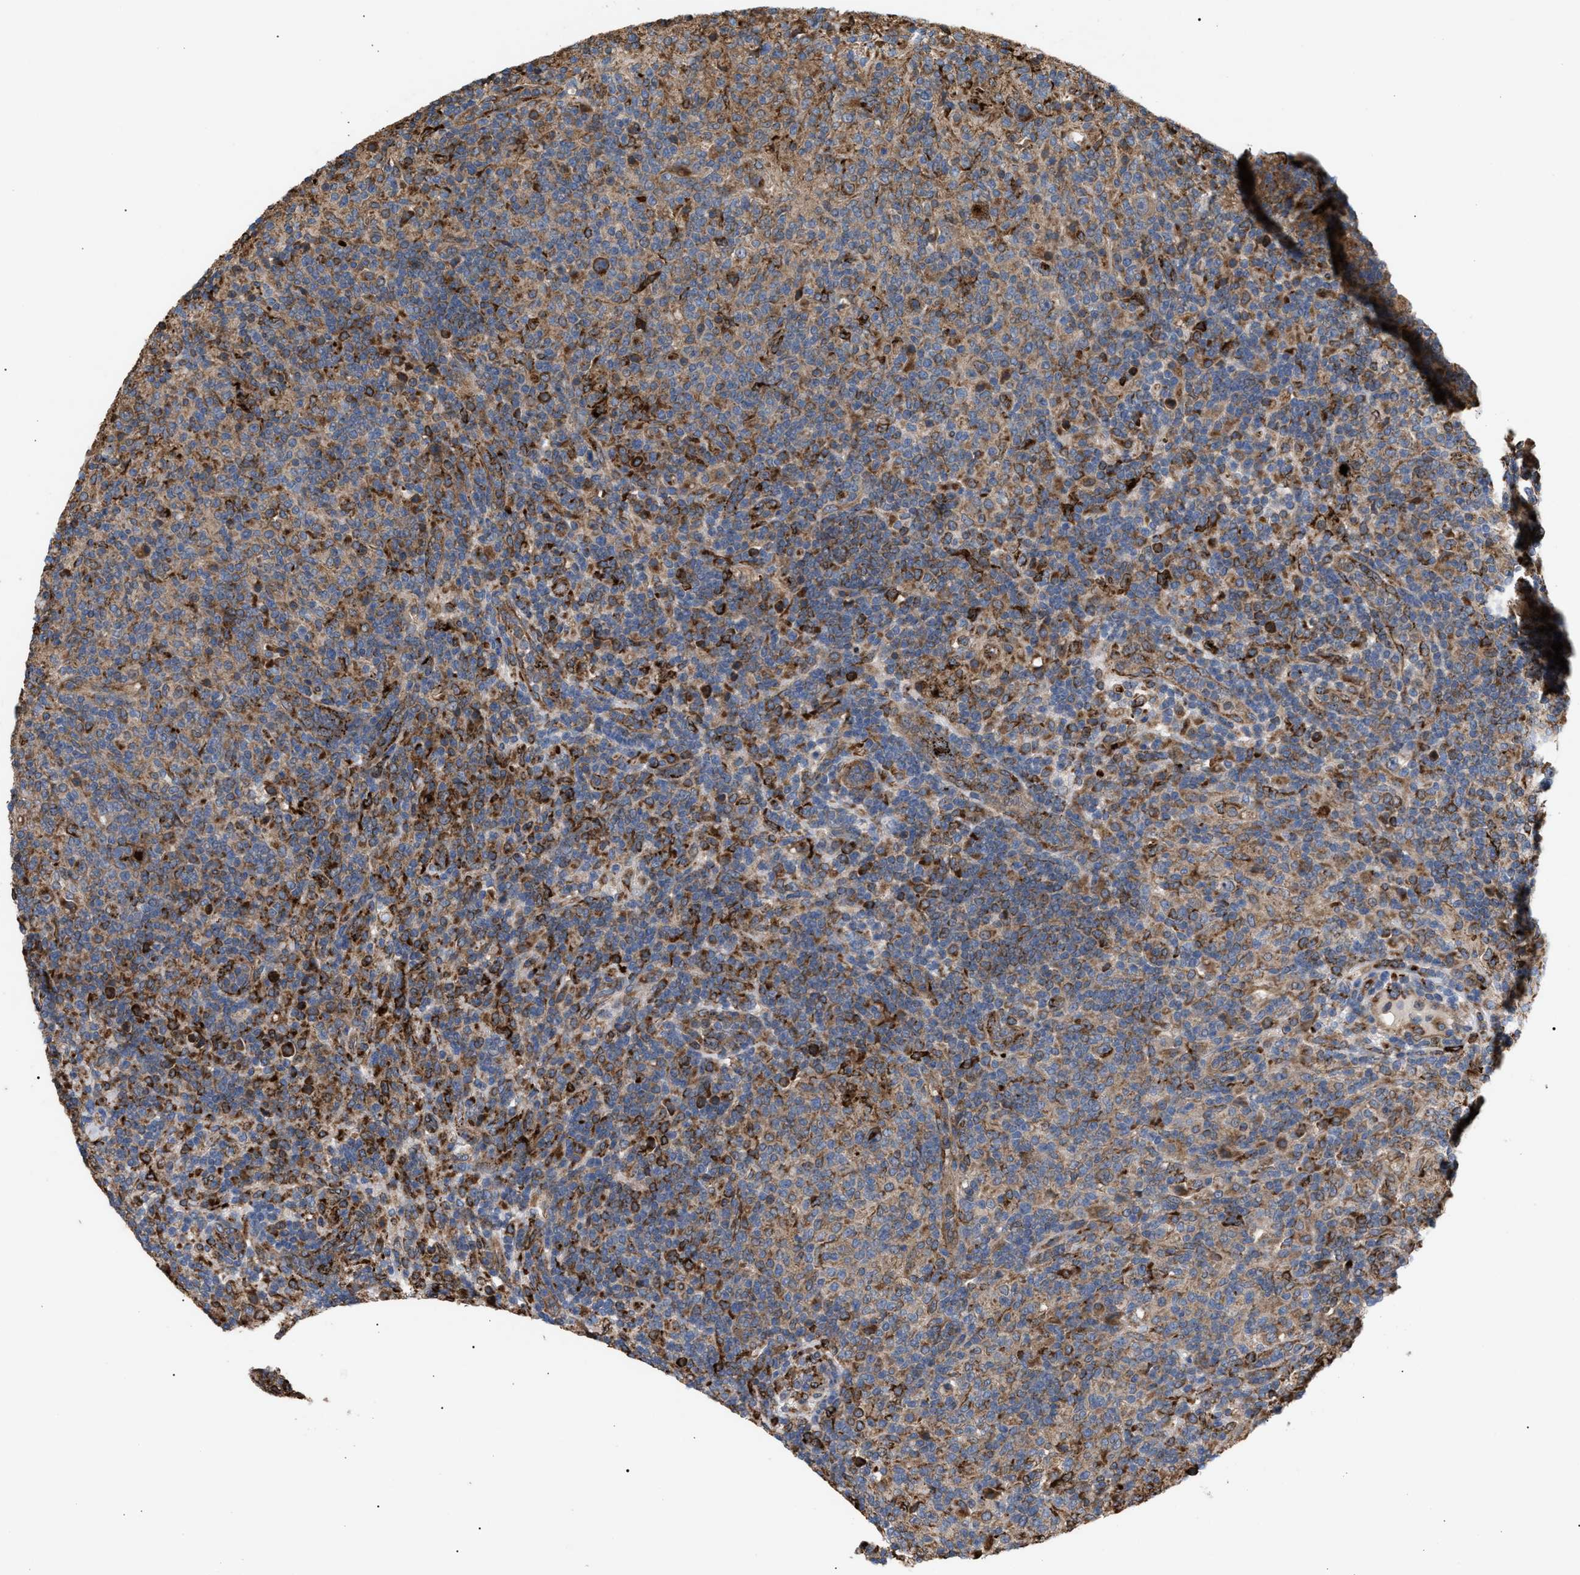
{"staining": {"intensity": "strong", "quantity": ">75%", "location": "cytoplasmic/membranous"}, "tissue": "lymphoma", "cell_type": "Tumor cells", "image_type": "cancer", "snomed": [{"axis": "morphology", "description": "Hodgkin's disease, NOS"}, {"axis": "topography", "description": "Lymph node"}], "caption": "DAB immunohistochemical staining of human lymphoma exhibits strong cytoplasmic/membranous protein positivity in about >75% of tumor cells. Using DAB (brown) and hematoxylin (blue) stains, captured at high magnification using brightfield microscopy.", "gene": "GCC1", "patient": {"sex": "male", "age": 70}}